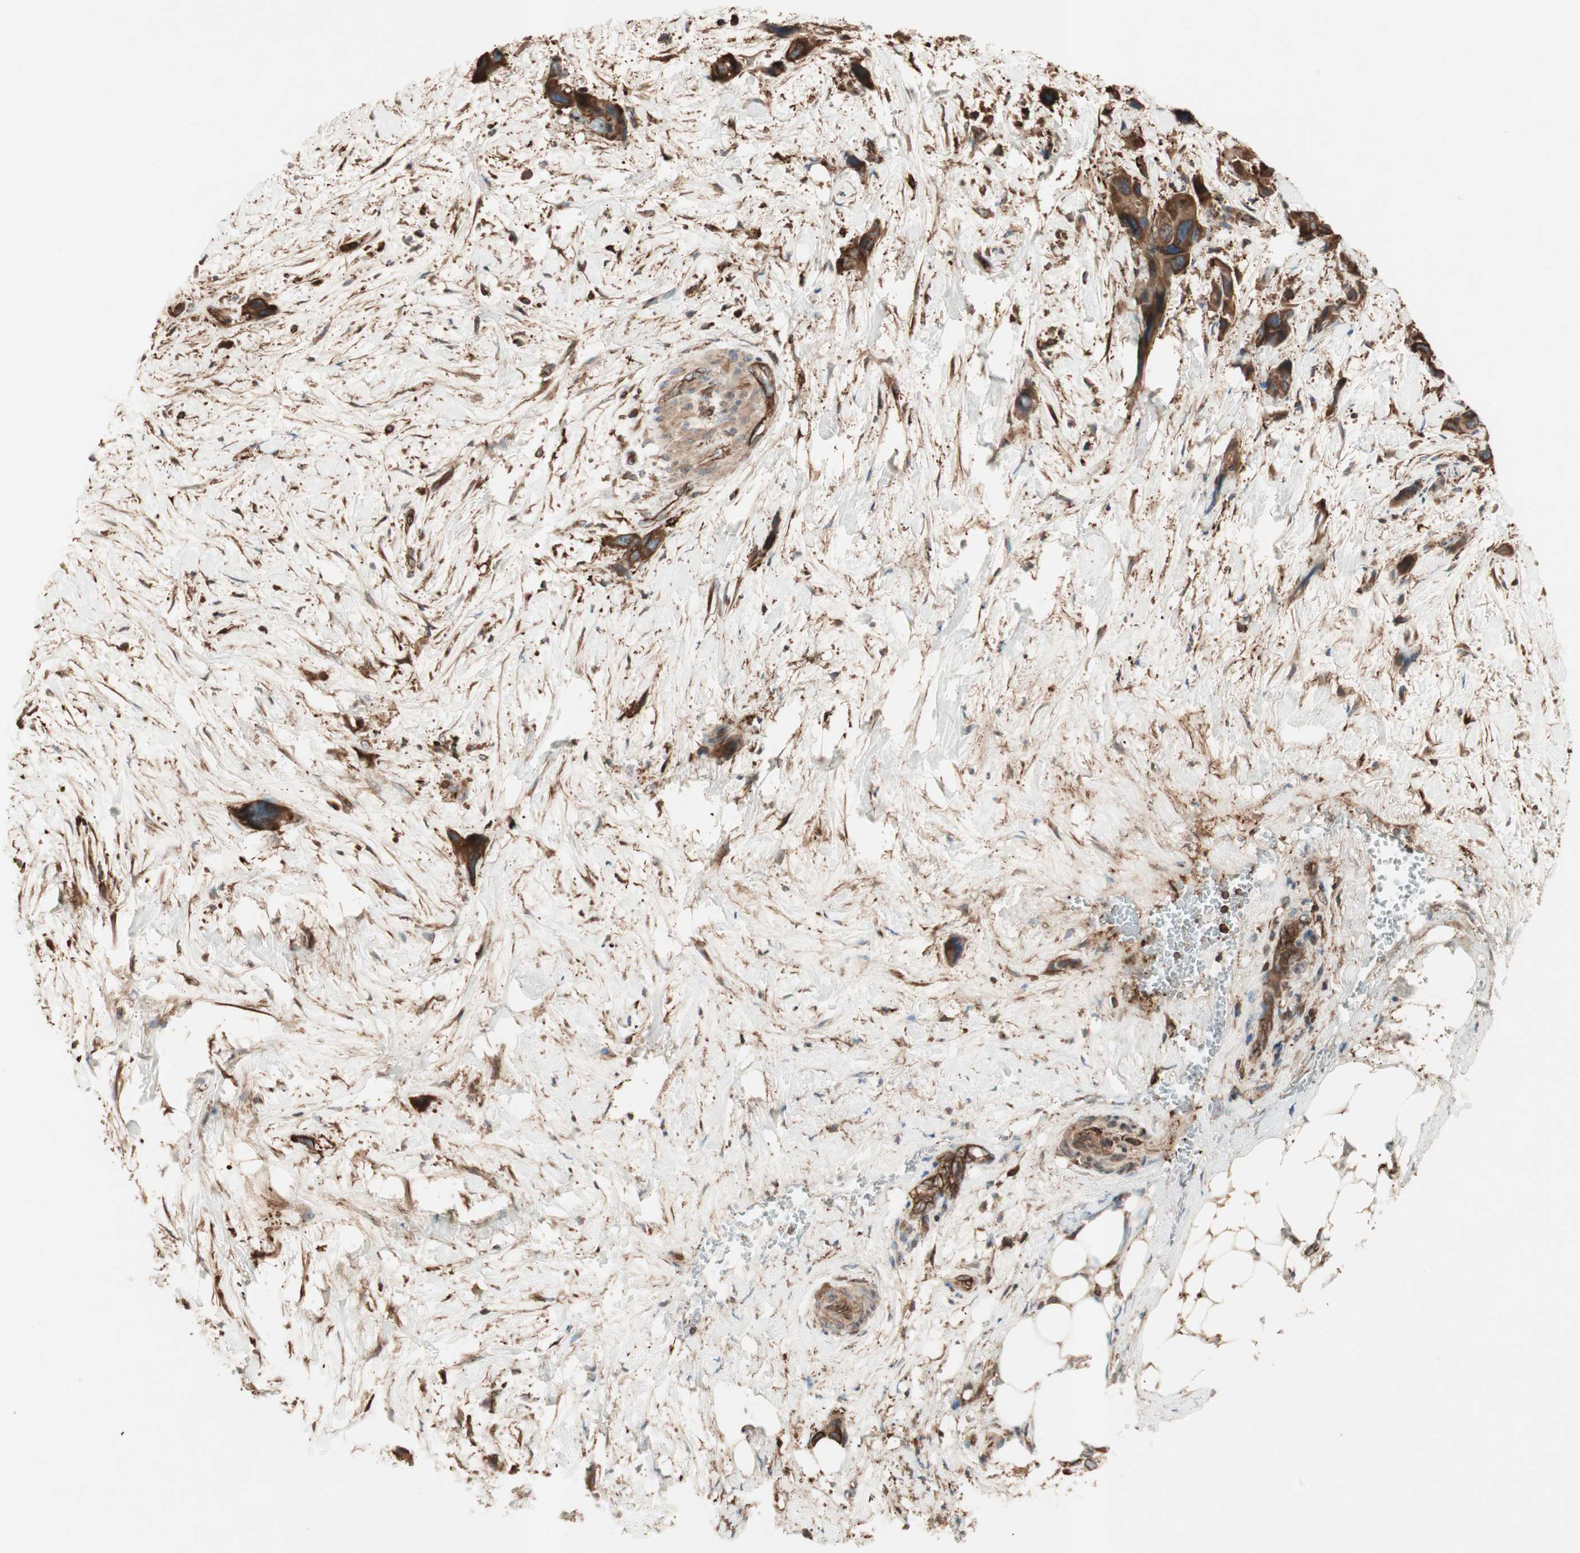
{"staining": {"intensity": "strong", "quantity": ">75%", "location": "cytoplasmic/membranous"}, "tissue": "pancreatic cancer", "cell_type": "Tumor cells", "image_type": "cancer", "snomed": [{"axis": "morphology", "description": "Adenocarcinoma, NOS"}, {"axis": "topography", "description": "Pancreas"}], "caption": "Immunohistochemistry (IHC) staining of pancreatic cancer, which displays high levels of strong cytoplasmic/membranous expression in approximately >75% of tumor cells indicating strong cytoplasmic/membranous protein positivity. The staining was performed using DAB (brown) for protein detection and nuclei were counterstained in hematoxylin (blue).", "gene": "TCP11L1", "patient": {"sex": "male", "age": 46}}